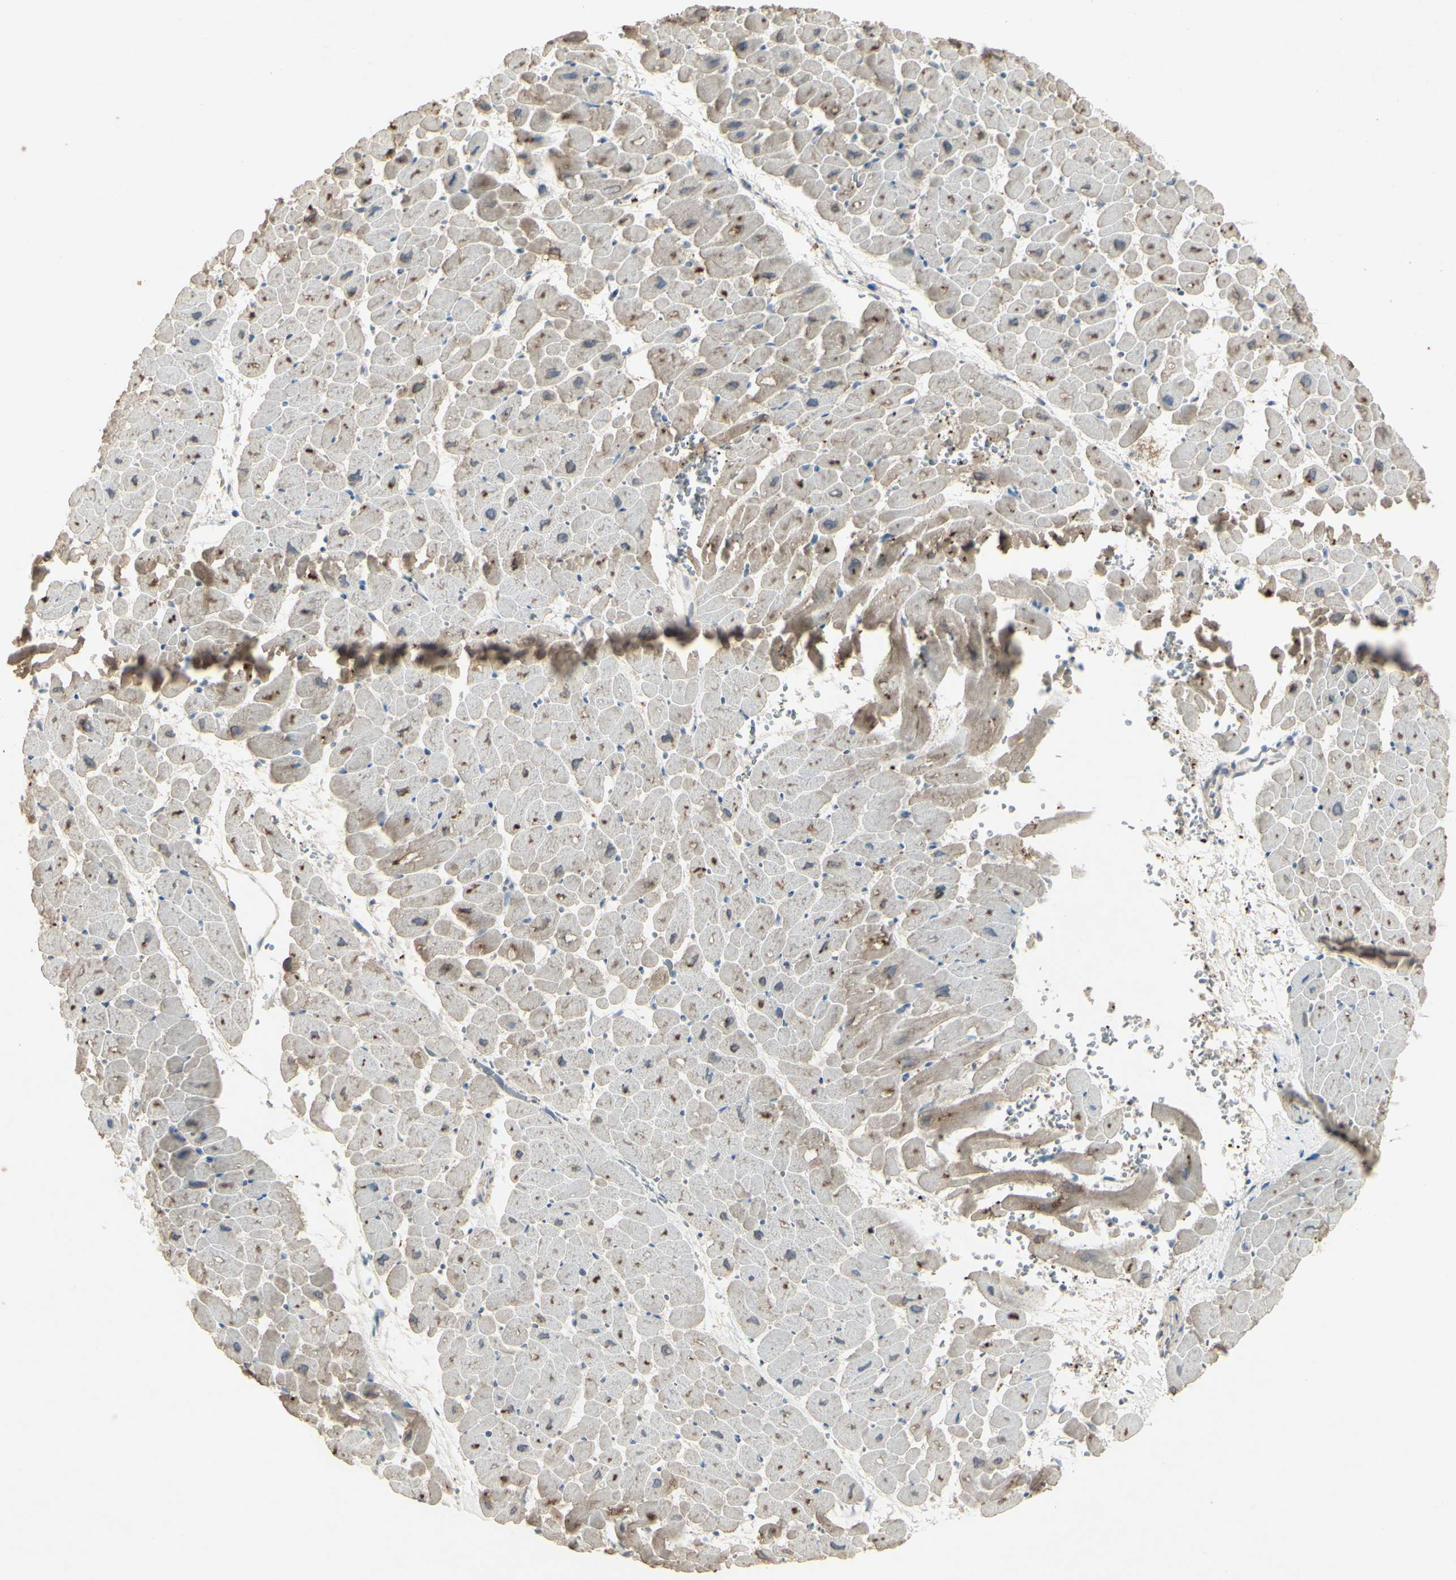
{"staining": {"intensity": "moderate", "quantity": ">75%", "location": "cytoplasmic/membranous"}, "tissue": "heart muscle", "cell_type": "Cardiomyocytes", "image_type": "normal", "snomed": [{"axis": "morphology", "description": "Normal tissue, NOS"}, {"axis": "topography", "description": "Heart"}], "caption": "Protein analysis of benign heart muscle reveals moderate cytoplasmic/membranous expression in about >75% of cardiomyocytes.", "gene": "TIMM21", "patient": {"sex": "male", "age": 45}}